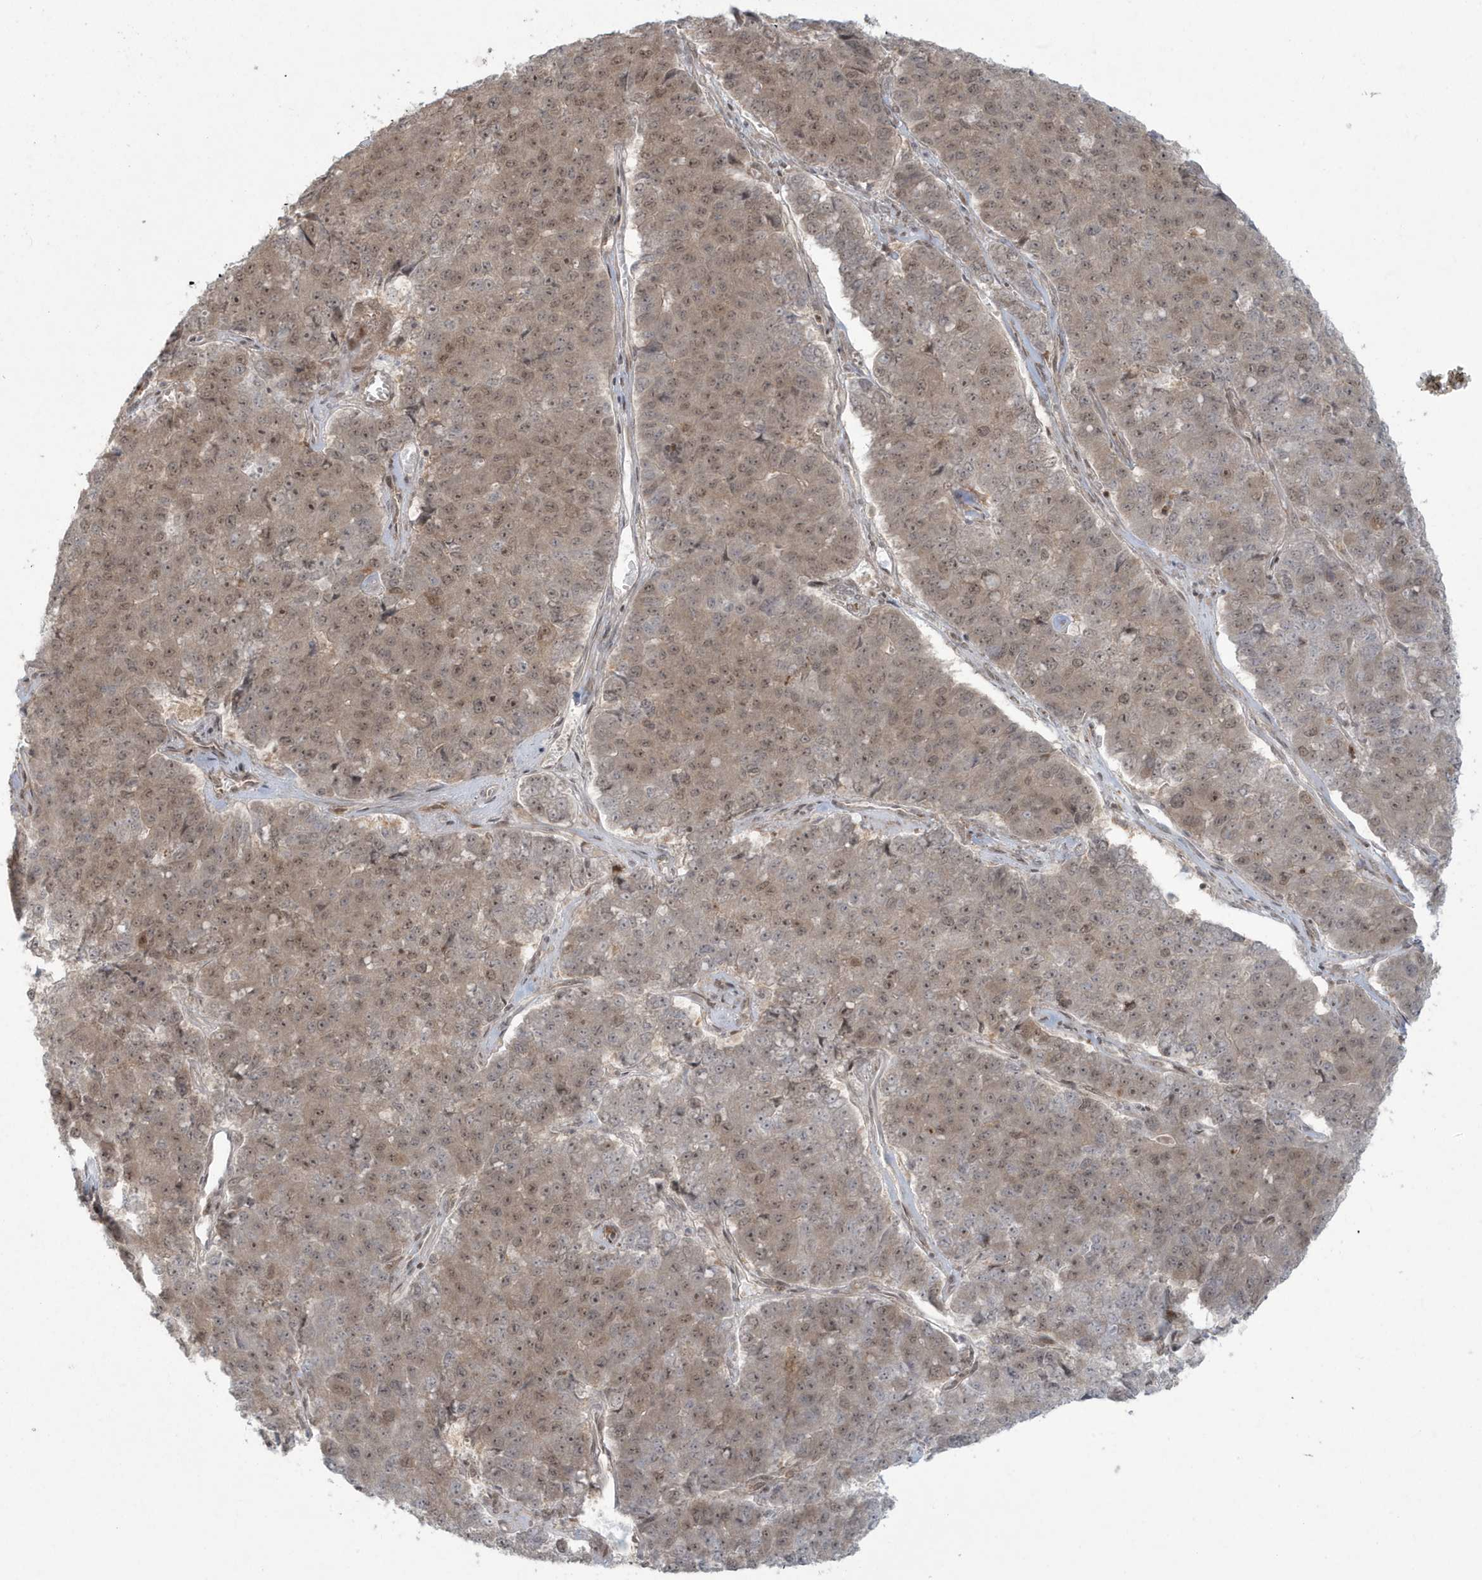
{"staining": {"intensity": "moderate", "quantity": ">75%", "location": "cytoplasmic/membranous,nuclear"}, "tissue": "pancreatic cancer", "cell_type": "Tumor cells", "image_type": "cancer", "snomed": [{"axis": "morphology", "description": "Adenocarcinoma, NOS"}, {"axis": "topography", "description": "Pancreas"}], "caption": "Immunohistochemistry of human pancreatic cancer (adenocarcinoma) displays medium levels of moderate cytoplasmic/membranous and nuclear positivity in approximately >75% of tumor cells.", "gene": "C1orf52", "patient": {"sex": "male", "age": 50}}